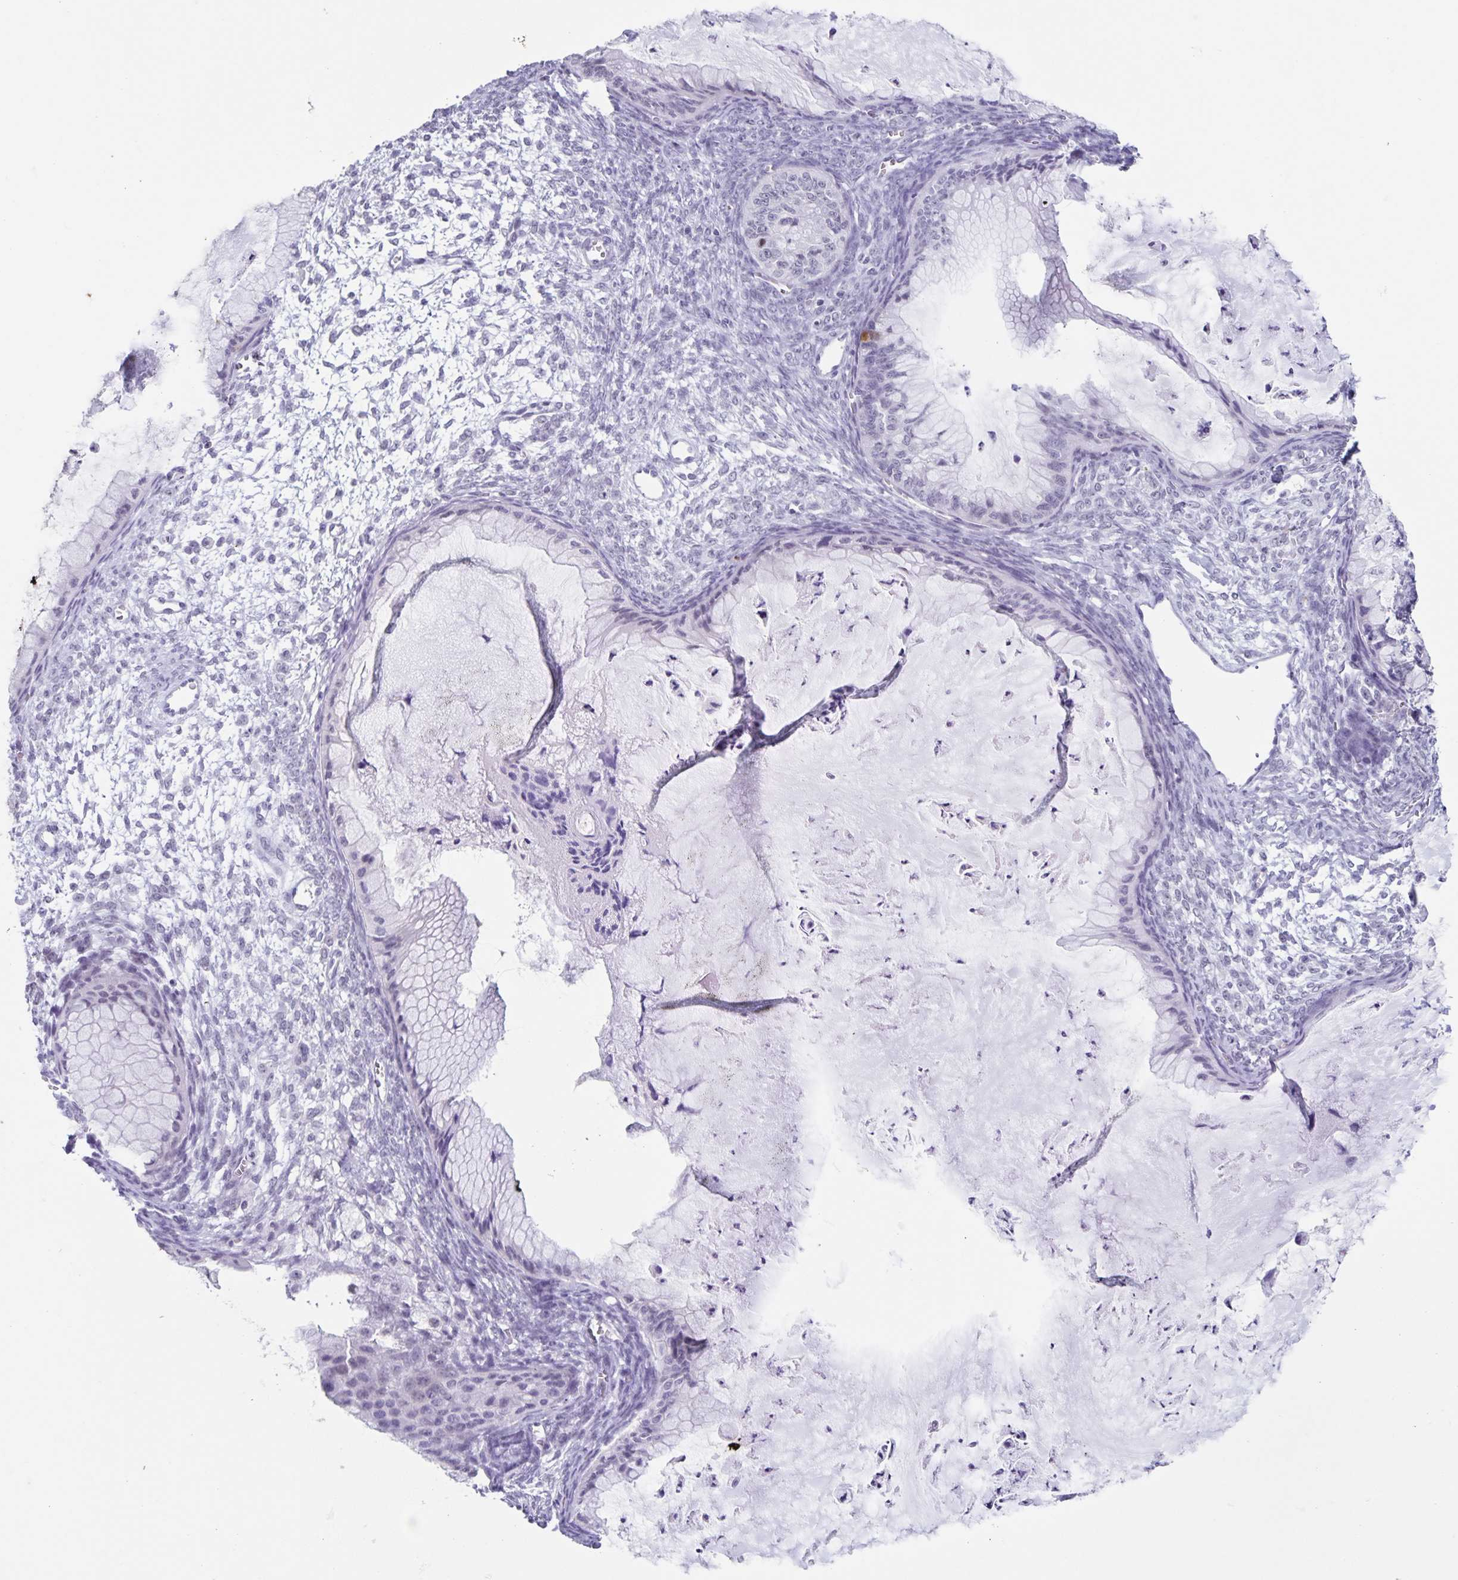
{"staining": {"intensity": "strong", "quantity": "<25%", "location": "cytoplasmic/membranous"}, "tissue": "ovarian cancer", "cell_type": "Tumor cells", "image_type": "cancer", "snomed": [{"axis": "morphology", "description": "Cystadenocarcinoma, mucinous, NOS"}, {"axis": "topography", "description": "Ovary"}], "caption": "A micrograph of ovarian mucinous cystadenocarcinoma stained for a protein shows strong cytoplasmic/membranous brown staining in tumor cells.", "gene": "LCE6A", "patient": {"sex": "female", "age": 72}}